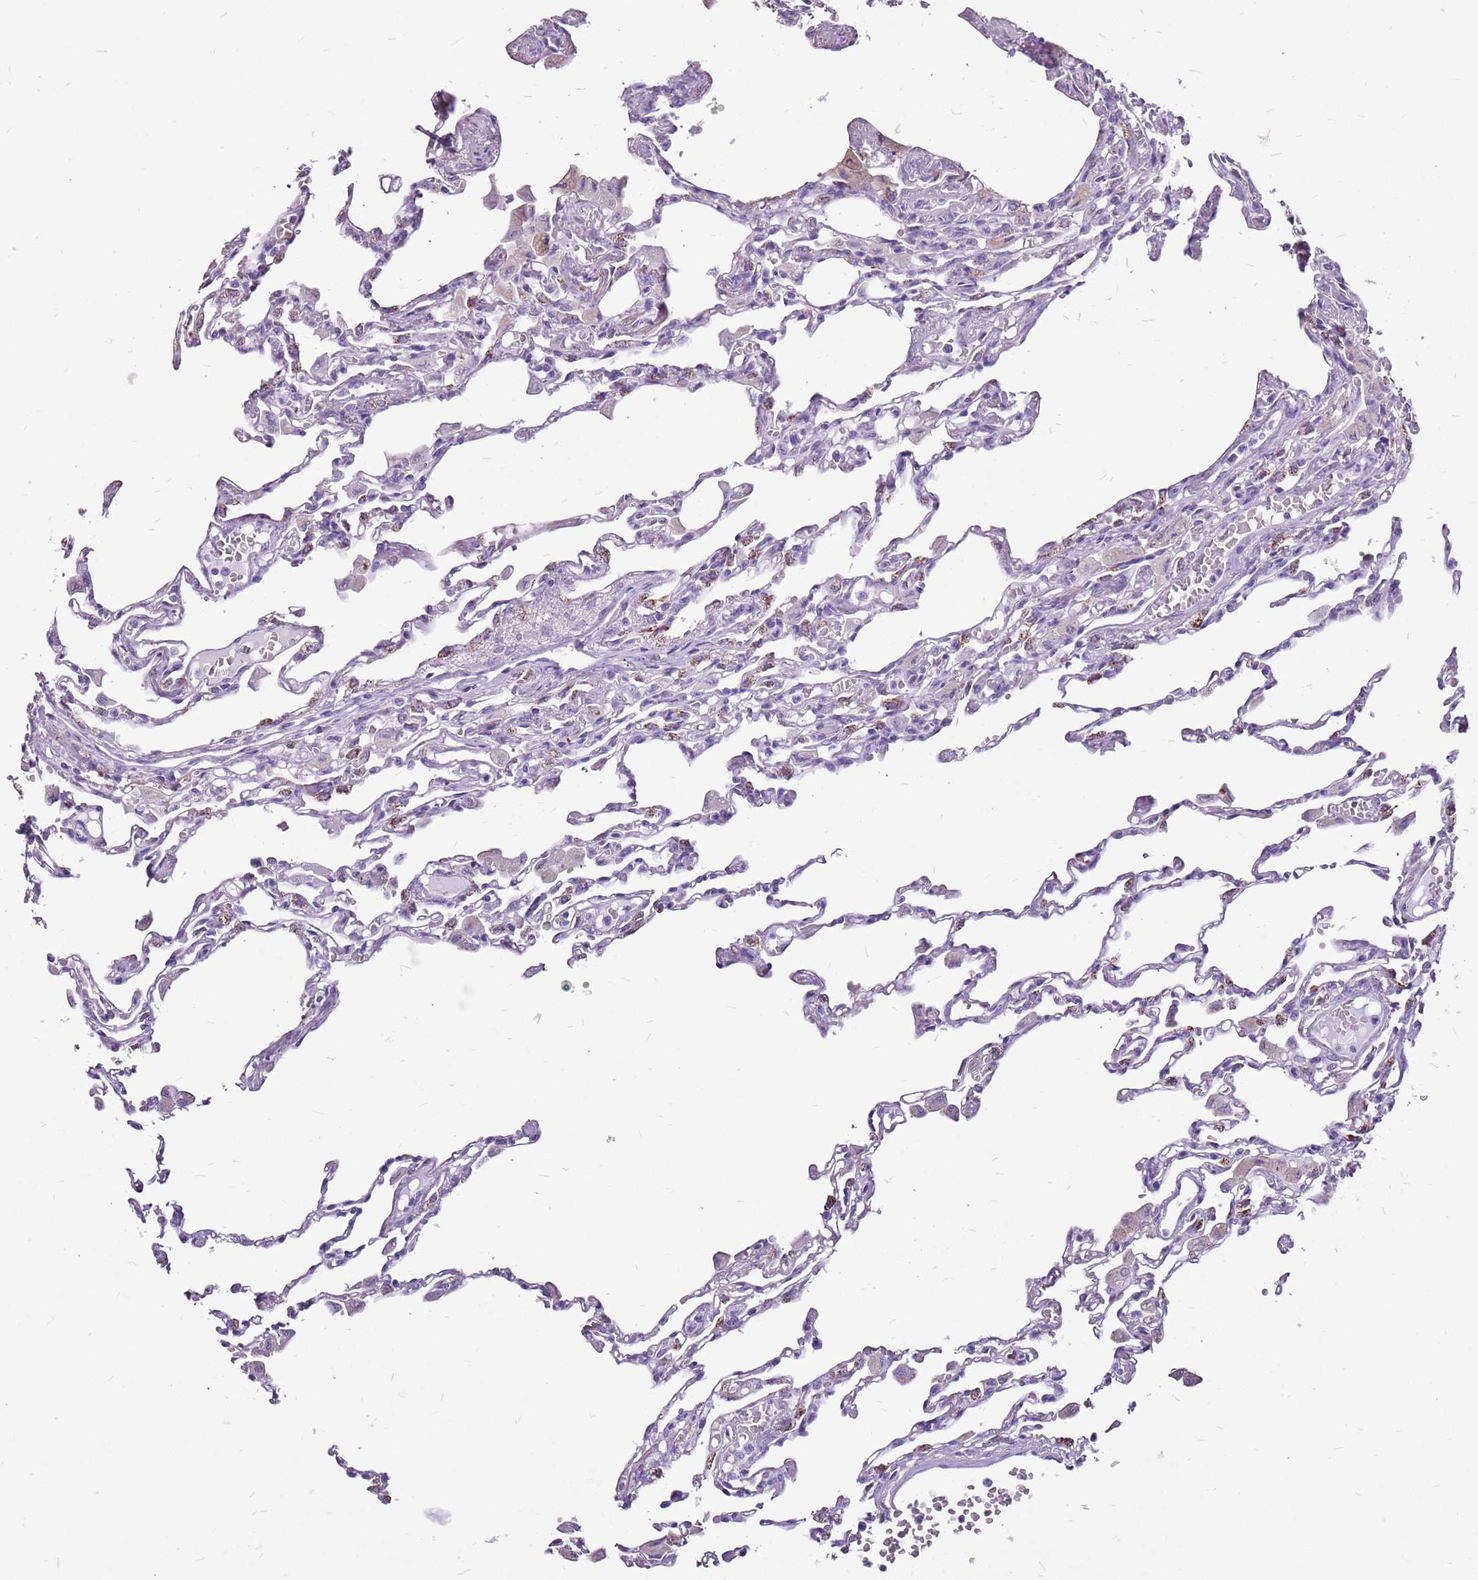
{"staining": {"intensity": "moderate", "quantity": "<25%", "location": "cytoplasmic/membranous"}, "tissue": "lung", "cell_type": "Alveolar cells", "image_type": "normal", "snomed": [{"axis": "morphology", "description": "Normal tissue, NOS"}, {"axis": "topography", "description": "Bronchus"}, {"axis": "topography", "description": "Lung"}], "caption": "This micrograph shows immunohistochemistry (IHC) staining of unremarkable lung, with low moderate cytoplasmic/membranous expression in approximately <25% of alveolar cells.", "gene": "ACSS3", "patient": {"sex": "female", "age": 49}}